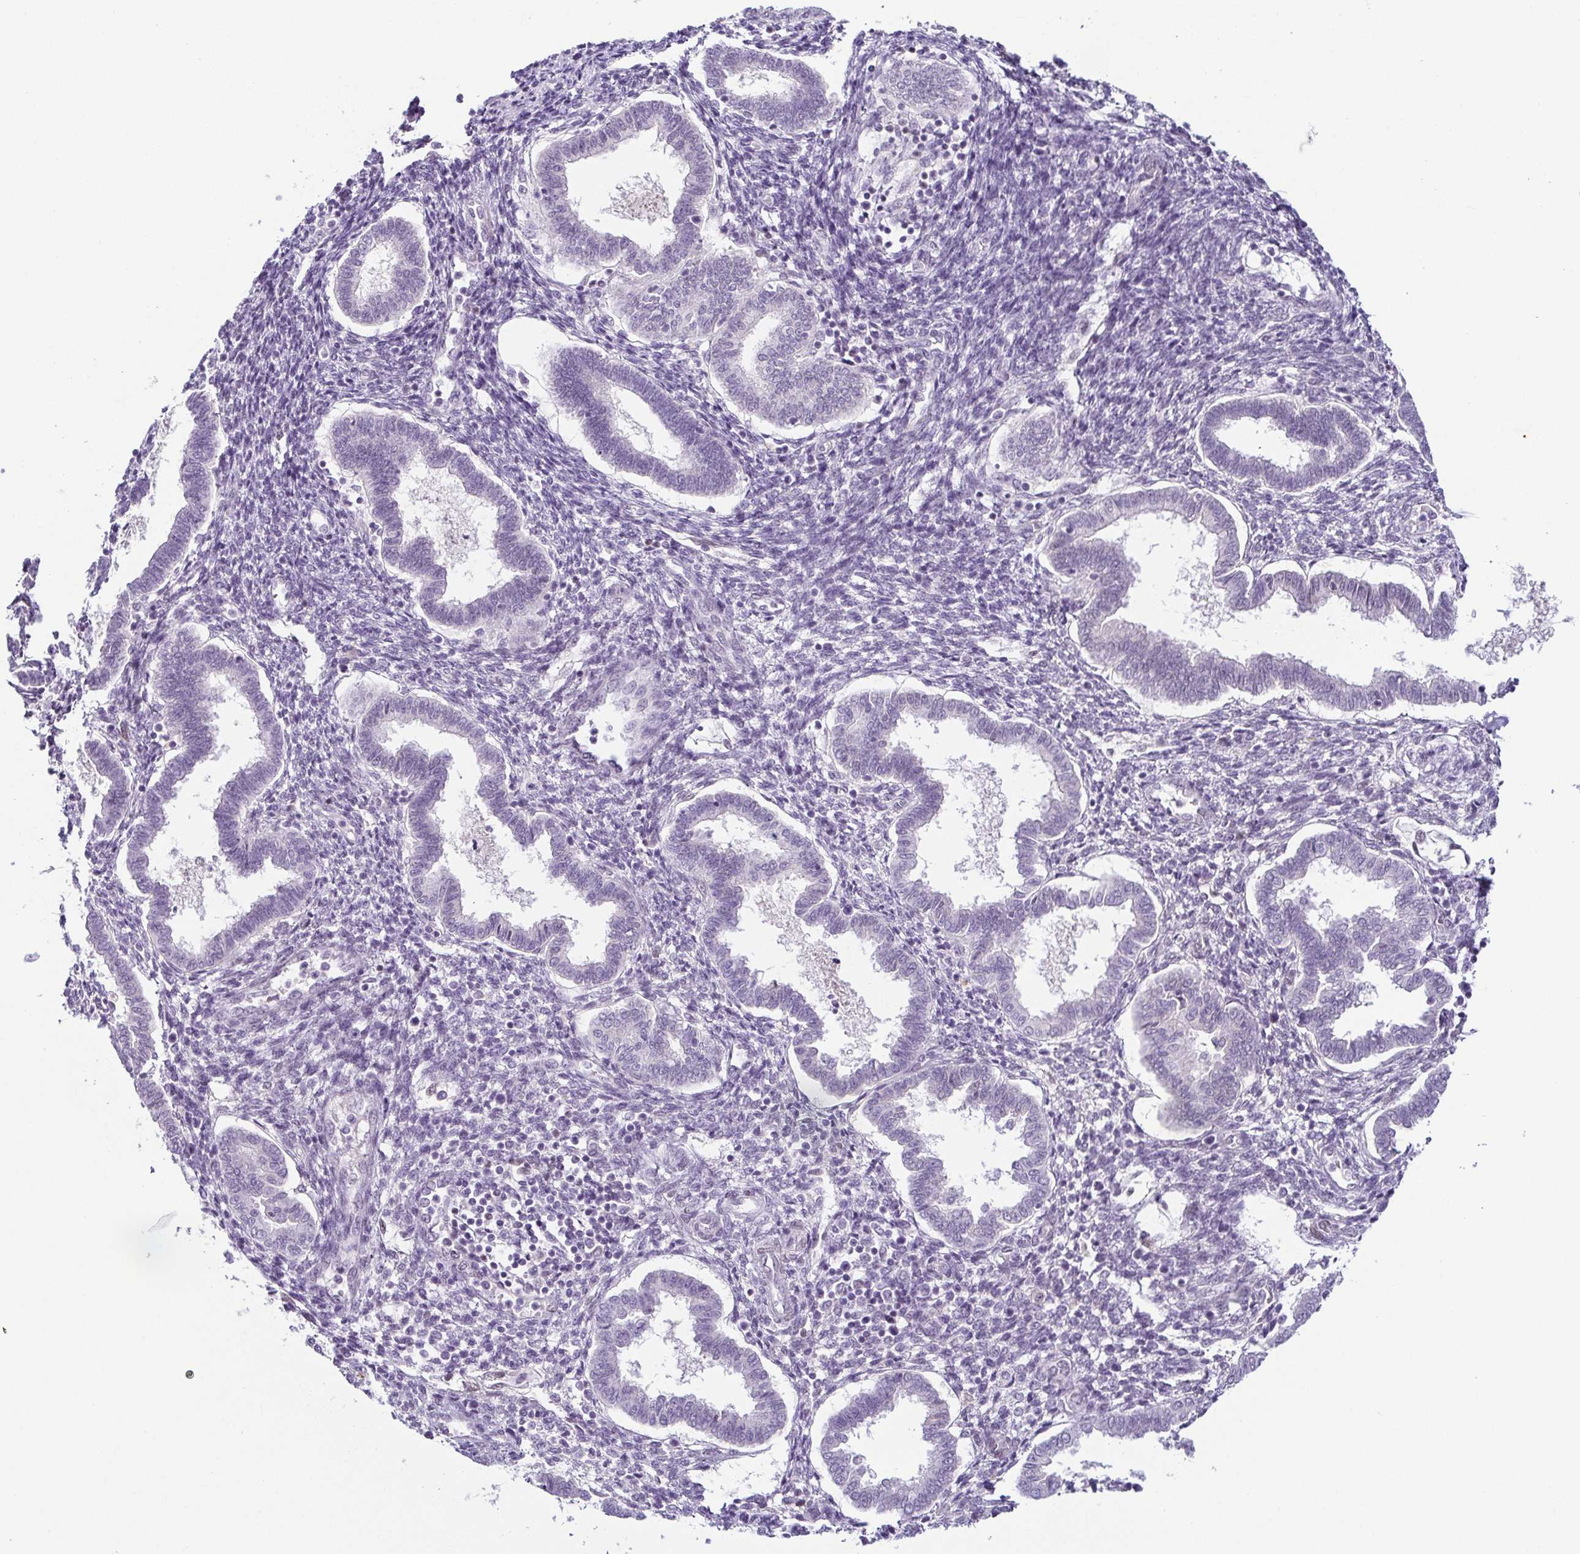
{"staining": {"intensity": "negative", "quantity": "none", "location": "none"}, "tissue": "endometrium", "cell_type": "Cells in endometrial stroma", "image_type": "normal", "snomed": [{"axis": "morphology", "description": "Normal tissue, NOS"}, {"axis": "topography", "description": "Endometrium"}], "caption": "This is a image of immunohistochemistry (IHC) staining of normal endometrium, which shows no expression in cells in endometrial stroma. (DAB immunohistochemistry (IHC) with hematoxylin counter stain).", "gene": "TCF3", "patient": {"sex": "female", "age": 24}}